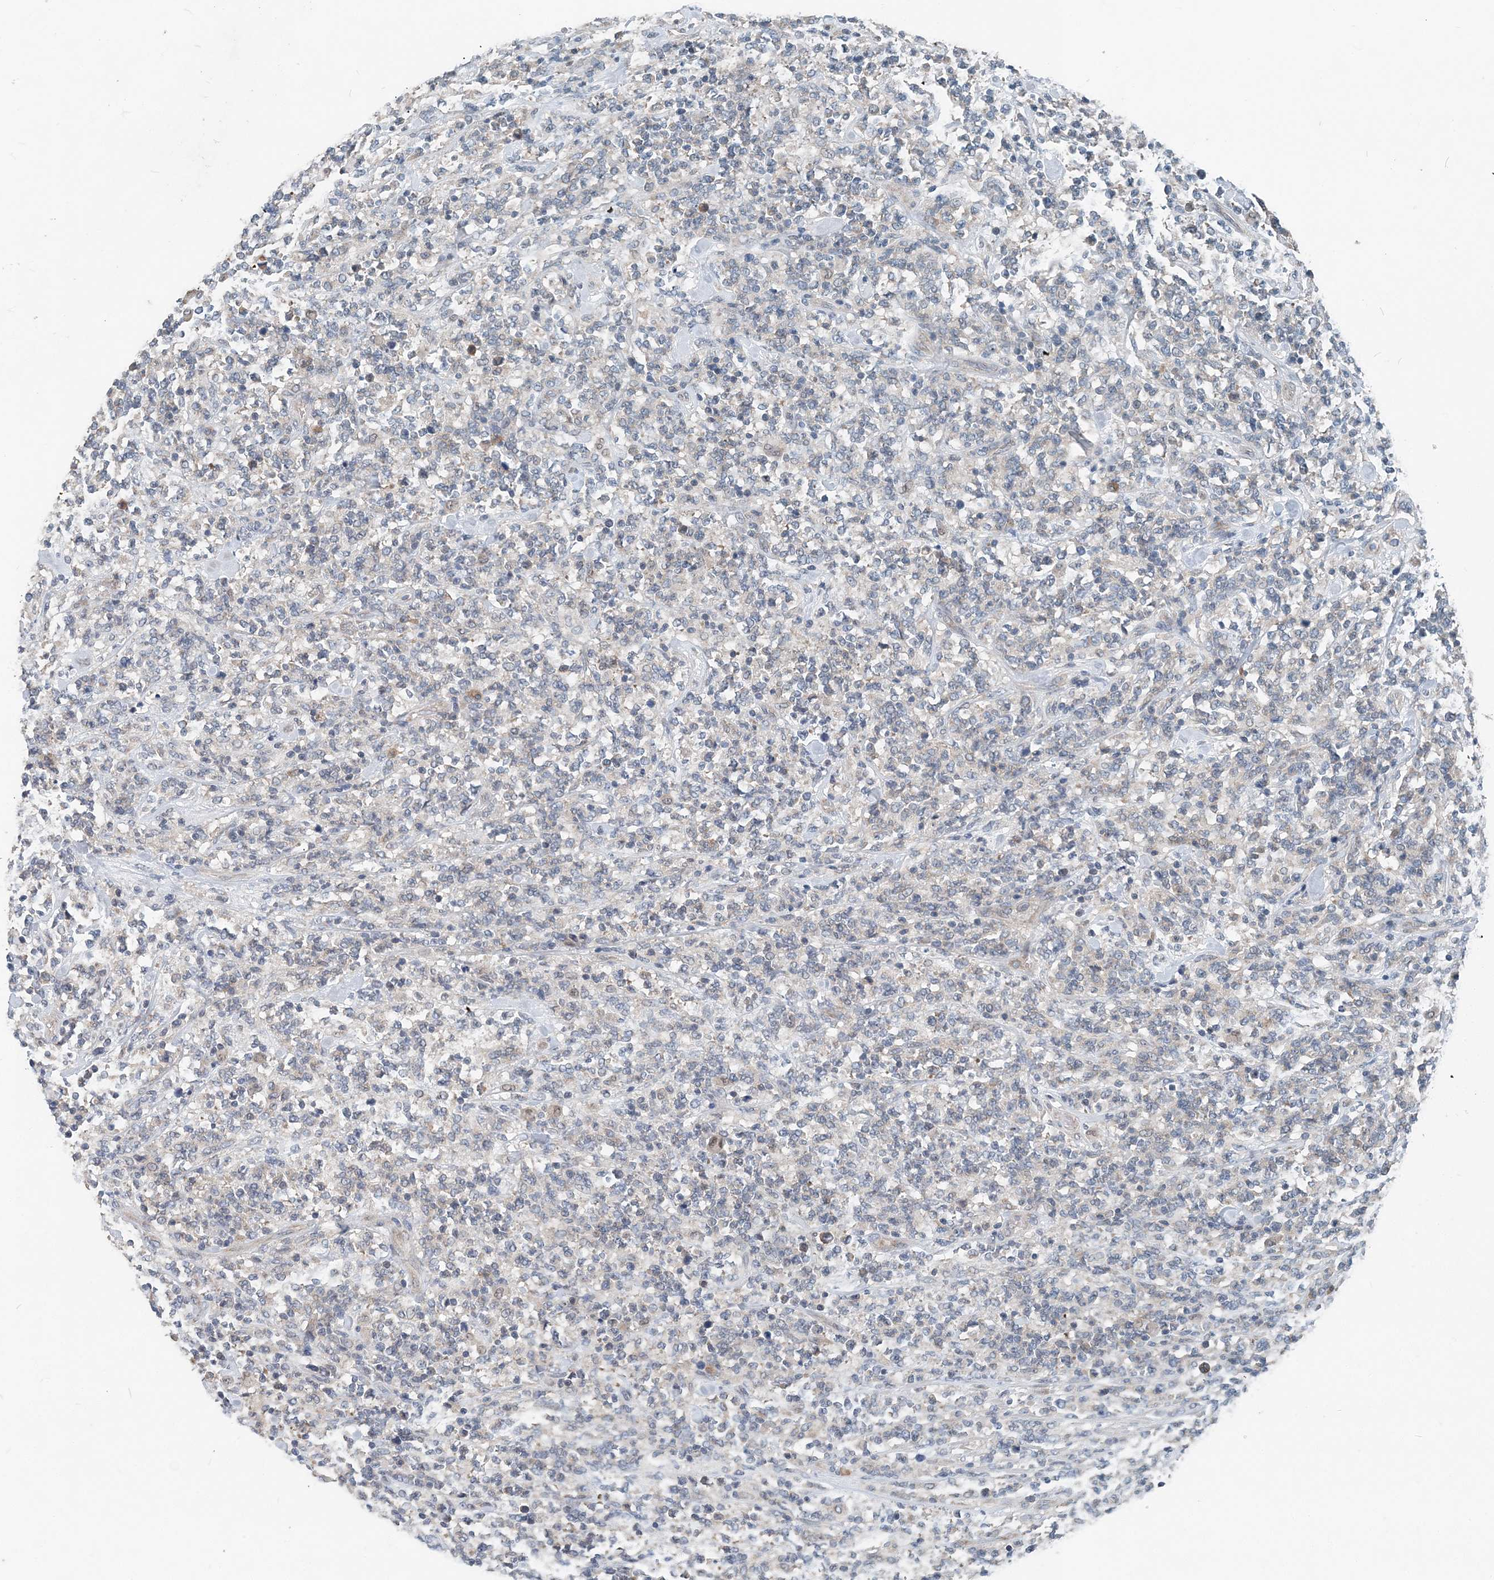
{"staining": {"intensity": "negative", "quantity": "none", "location": "none"}, "tissue": "lymphoma", "cell_type": "Tumor cells", "image_type": "cancer", "snomed": [{"axis": "morphology", "description": "Malignant lymphoma, non-Hodgkin's type, High grade"}, {"axis": "topography", "description": "Soft tissue"}], "caption": "This is an immunohistochemistry micrograph of human malignant lymphoma, non-Hodgkin's type (high-grade). There is no positivity in tumor cells.", "gene": "EEF1A2", "patient": {"sex": "male", "age": 18}}